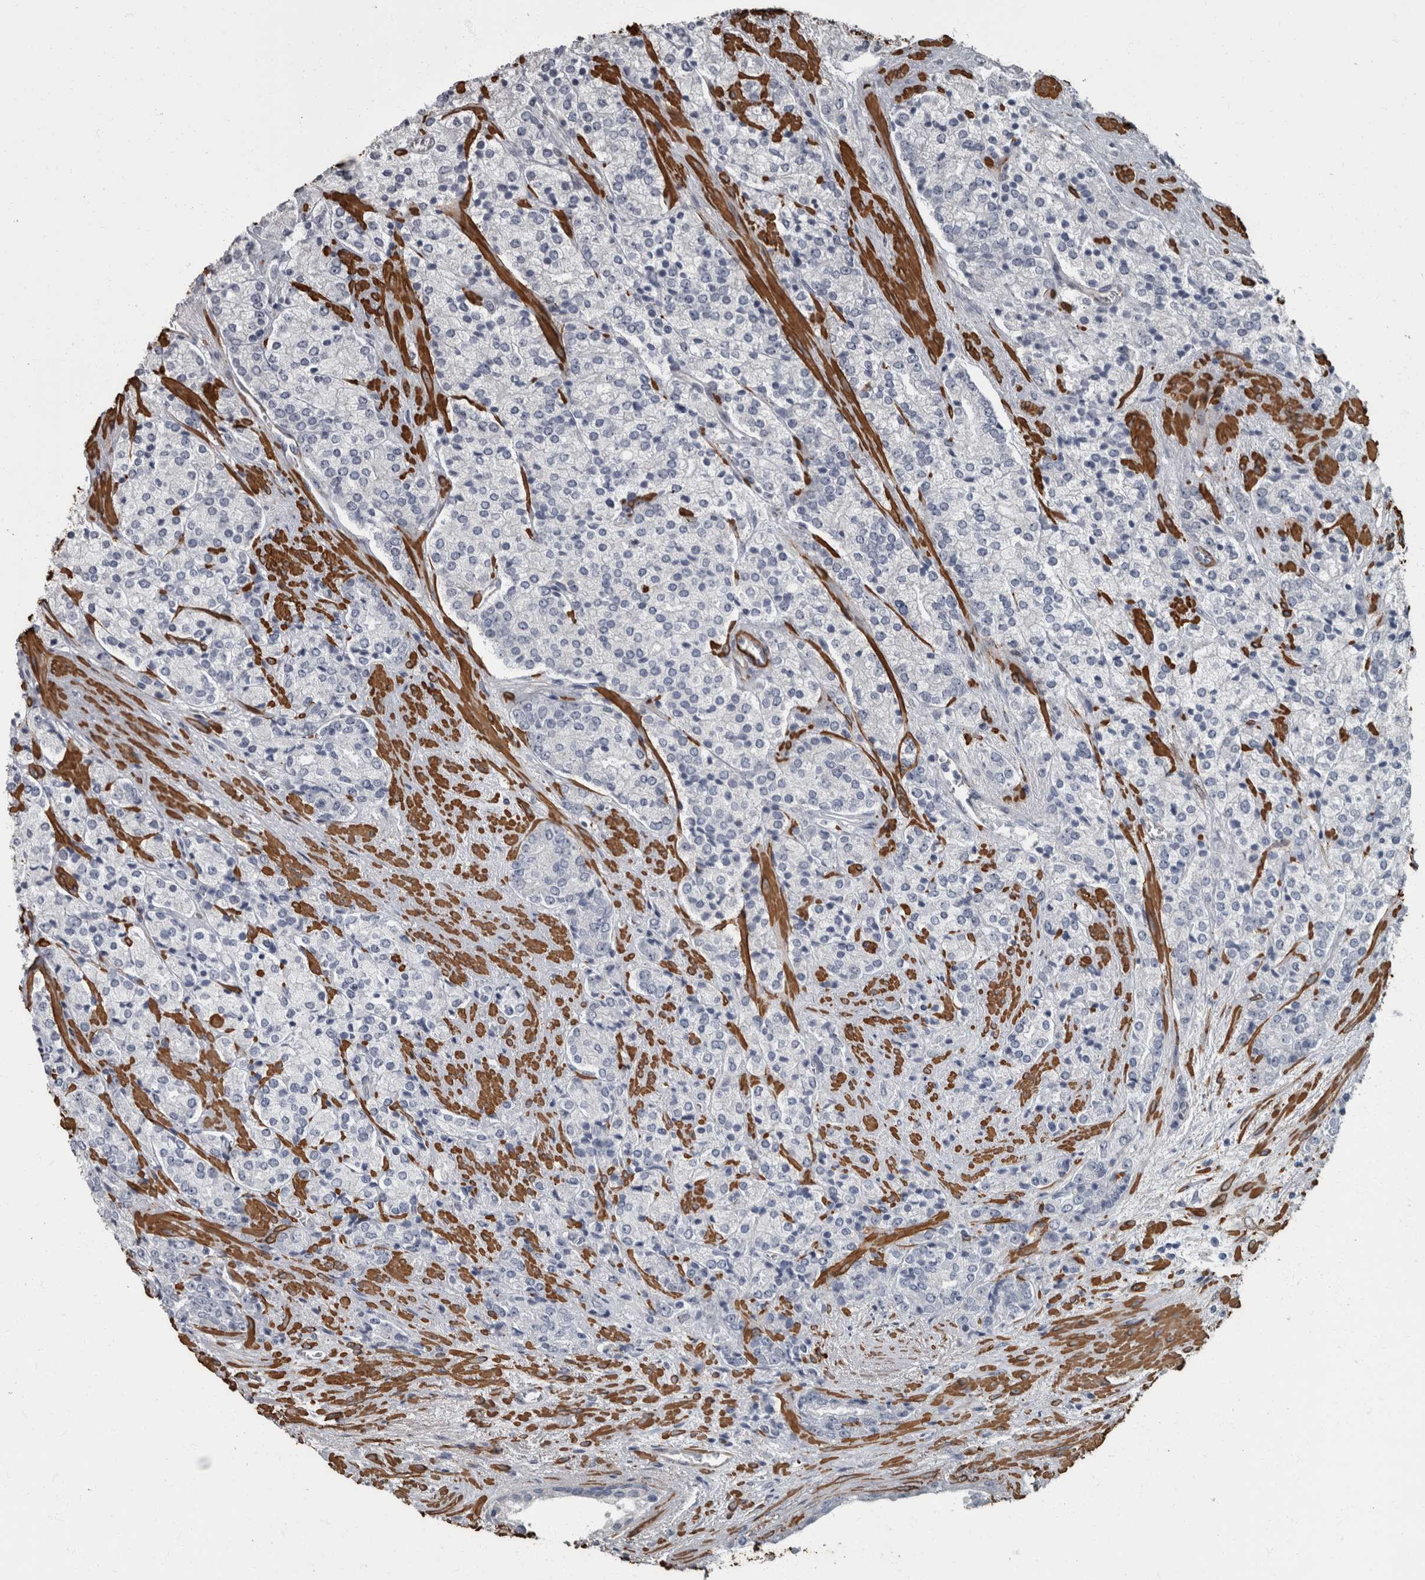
{"staining": {"intensity": "negative", "quantity": "none", "location": "none"}, "tissue": "prostate cancer", "cell_type": "Tumor cells", "image_type": "cancer", "snomed": [{"axis": "morphology", "description": "Adenocarcinoma, High grade"}, {"axis": "topography", "description": "Prostate"}], "caption": "Immunohistochemical staining of adenocarcinoma (high-grade) (prostate) demonstrates no significant expression in tumor cells.", "gene": "MASTL", "patient": {"sex": "male", "age": 71}}